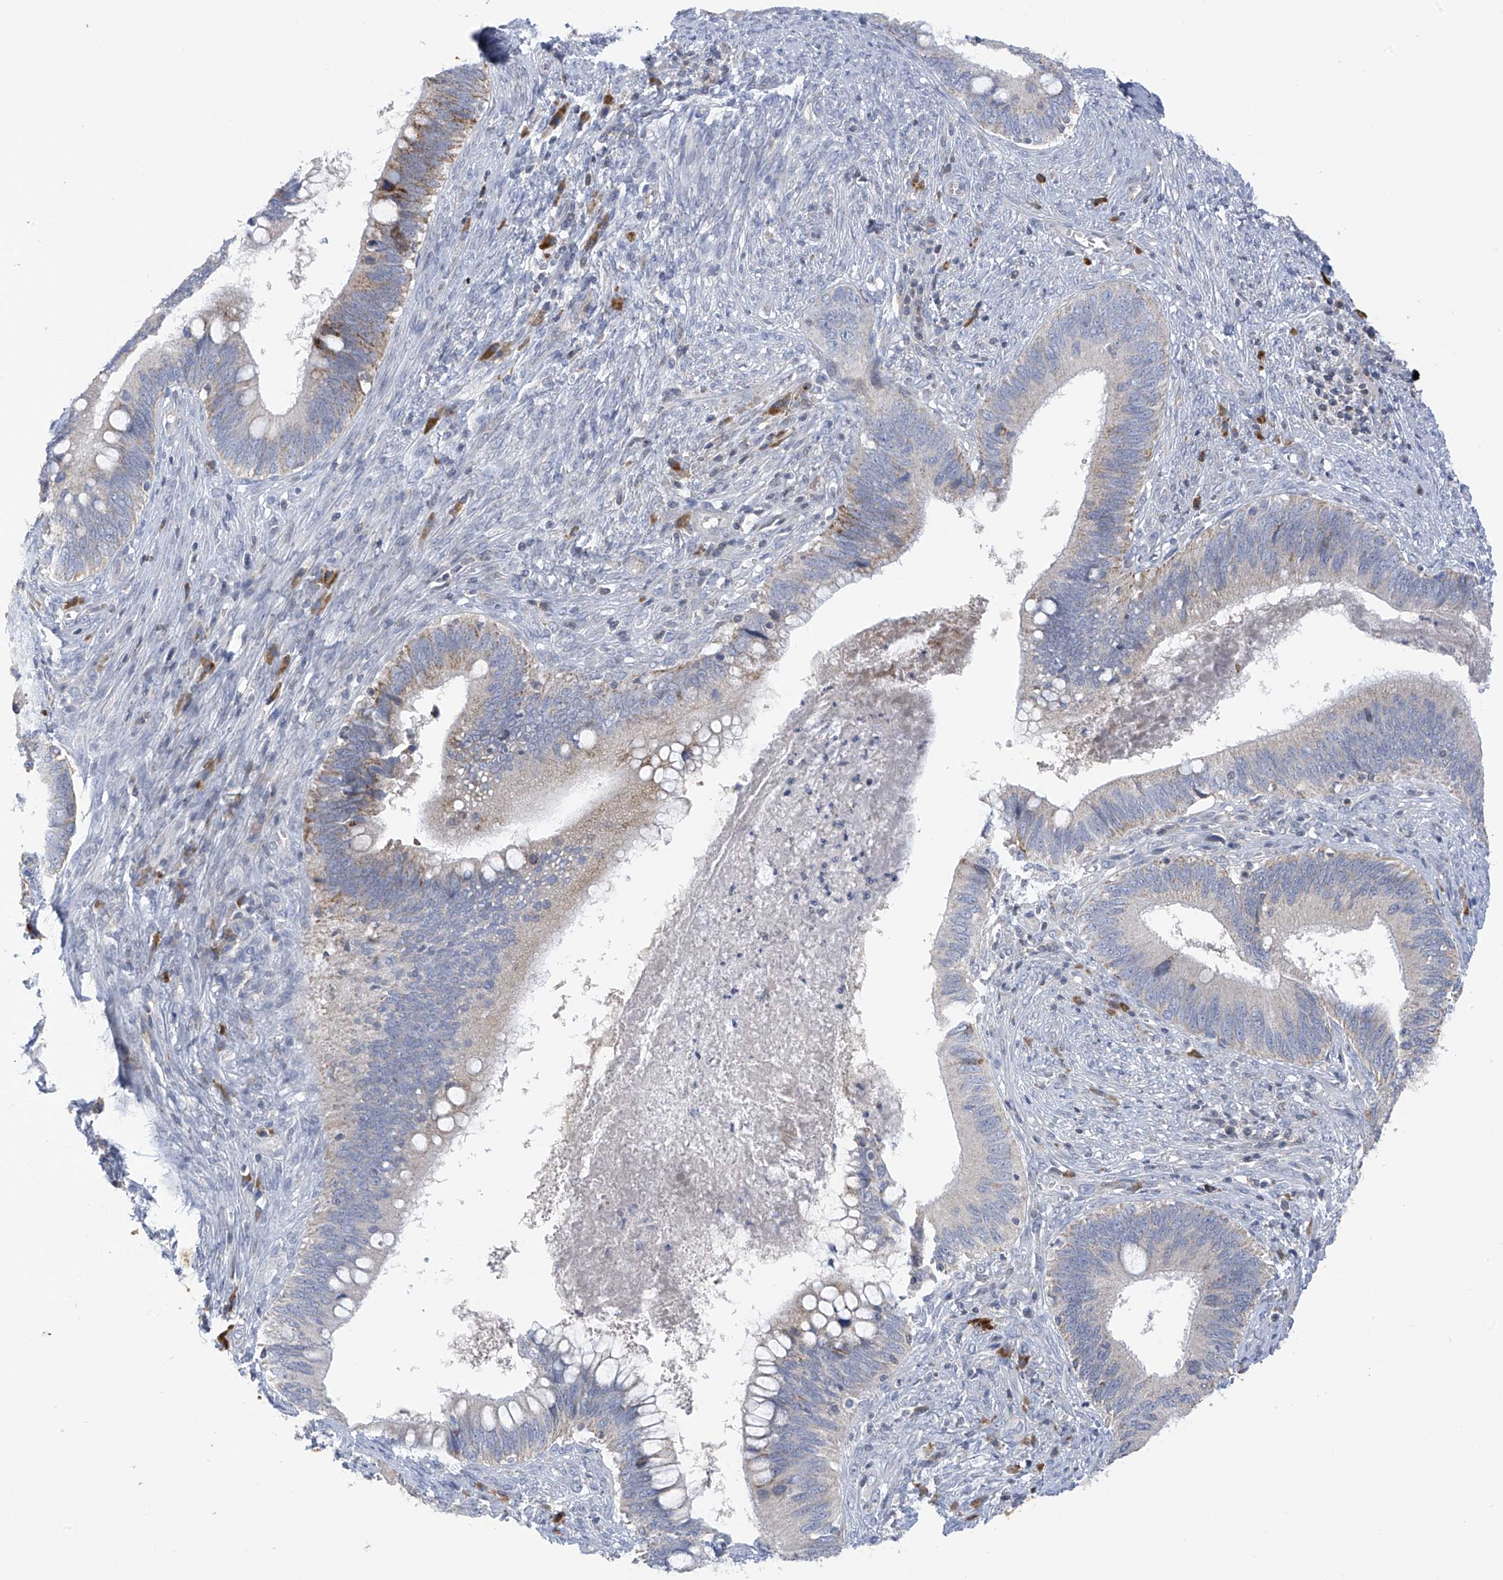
{"staining": {"intensity": "moderate", "quantity": "<25%", "location": "cytoplasmic/membranous"}, "tissue": "cervical cancer", "cell_type": "Tumor cells", "image_type": "cancer", "snomed": [{"axis": "morphology", "description": "Adenocarcinoma, NOS"}, {"axis": "topography", "description": "Cervix"}], "caption": "A low amount of moderate cytoplasmic/membranous expression is seen in about <25% of tumor cells in cervical cancer tissue.", "gene": "SLCO4A1", "patient": {"sex": "female", "age": 42}}